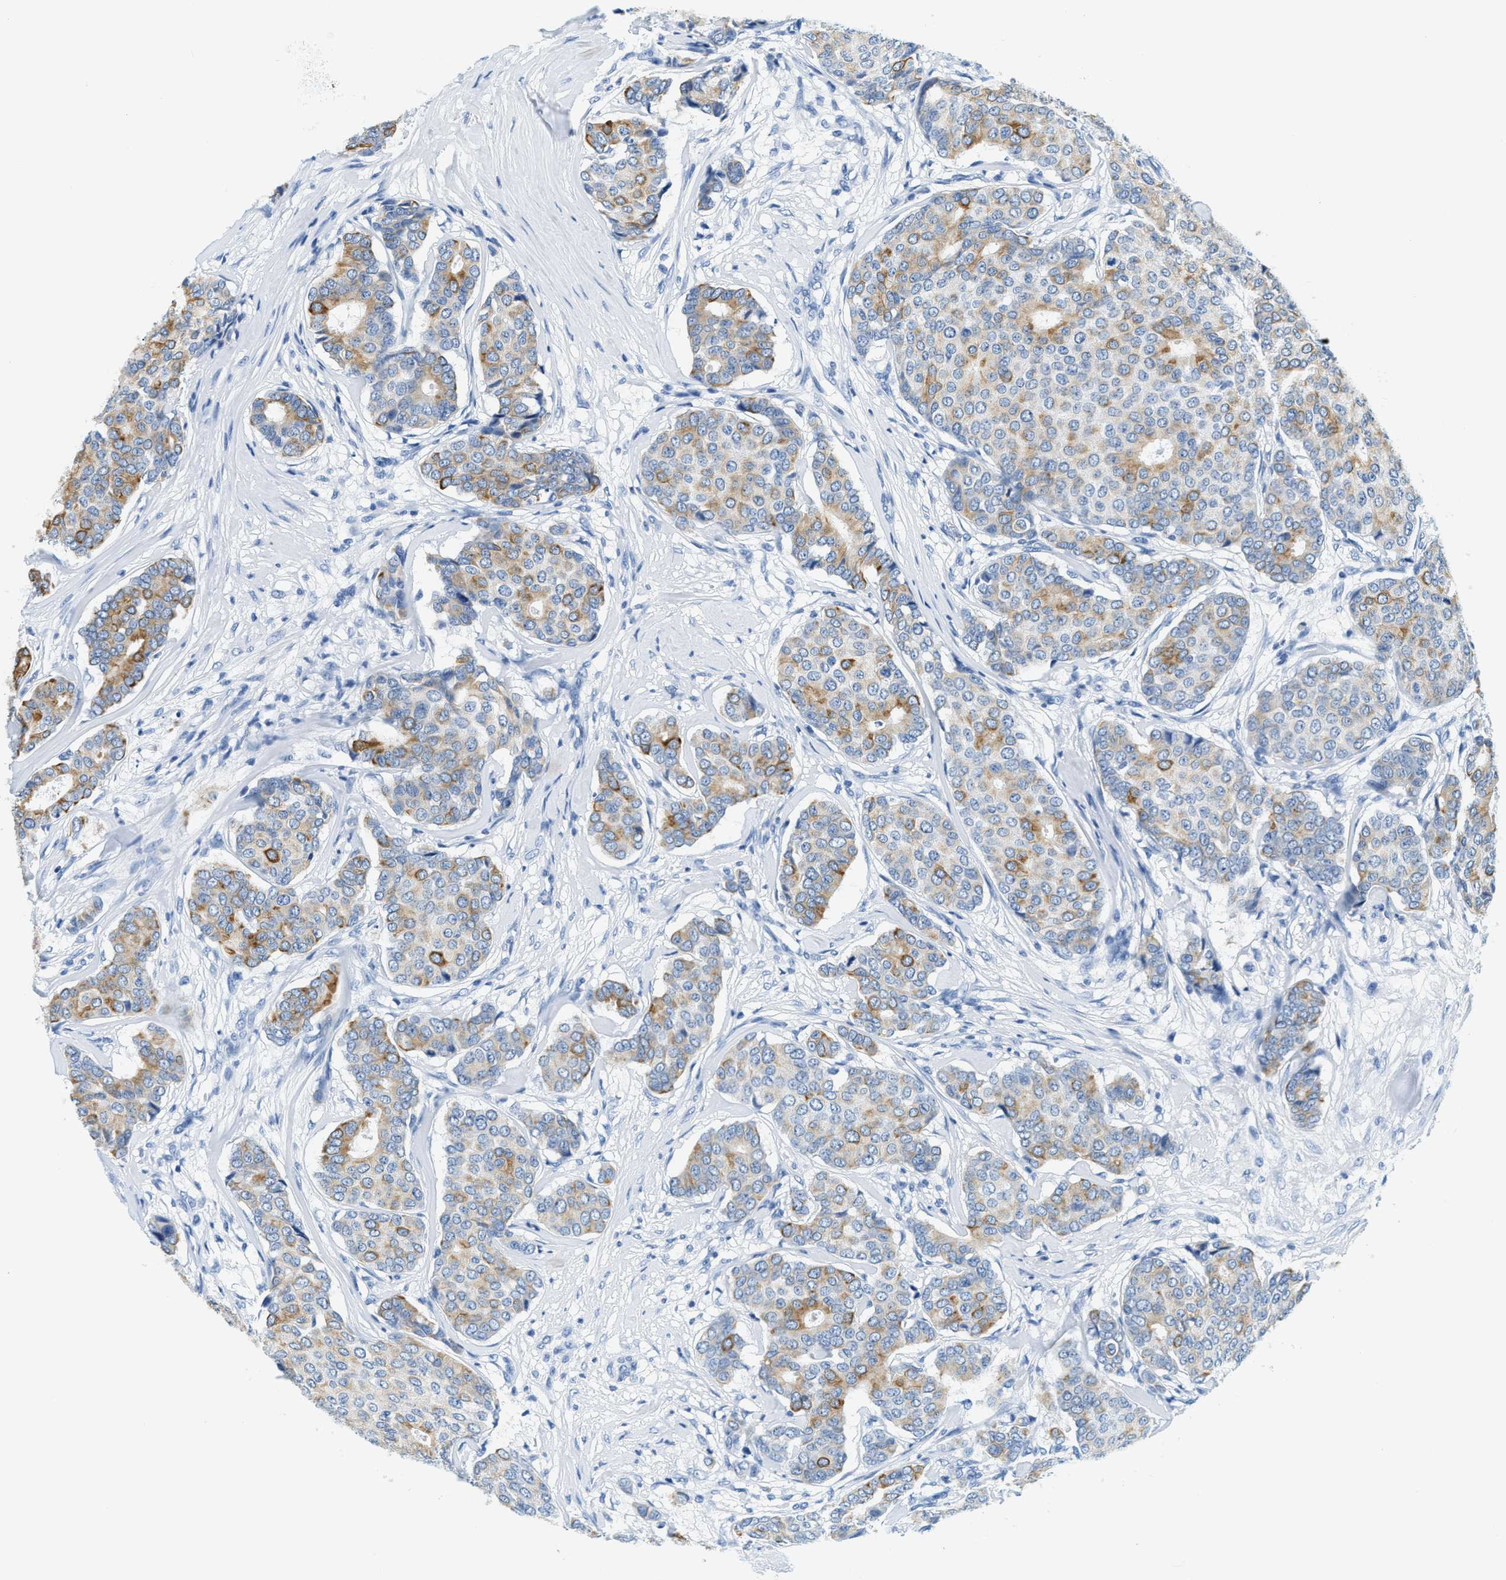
{"staining": {"intensity": "moderate", "quantity": "<25%", "location": "cytoplasmic/membranous"}, "tissue": "breast cancer", "cell_type": "Tumor cells", "image_type": "cancer", "snomed": [{"axis": "morphology", "description": "Duct carcinoma"}, {"axis": "topography", "description": "Breast"}], "caption": "Immunohistochemistry (IHC) histopathology image of neoplastic tissue: human breast cancer stained using immunohistochemistry (IHC) displays low levels of moderate protein expression localized specifically in the cytoplasmic/membranous of tumor cells, appearing as a cytoplasmic/membranous brown color.", "gene": "STXBP2", "patient": {"sex": "female", "age": 75}}